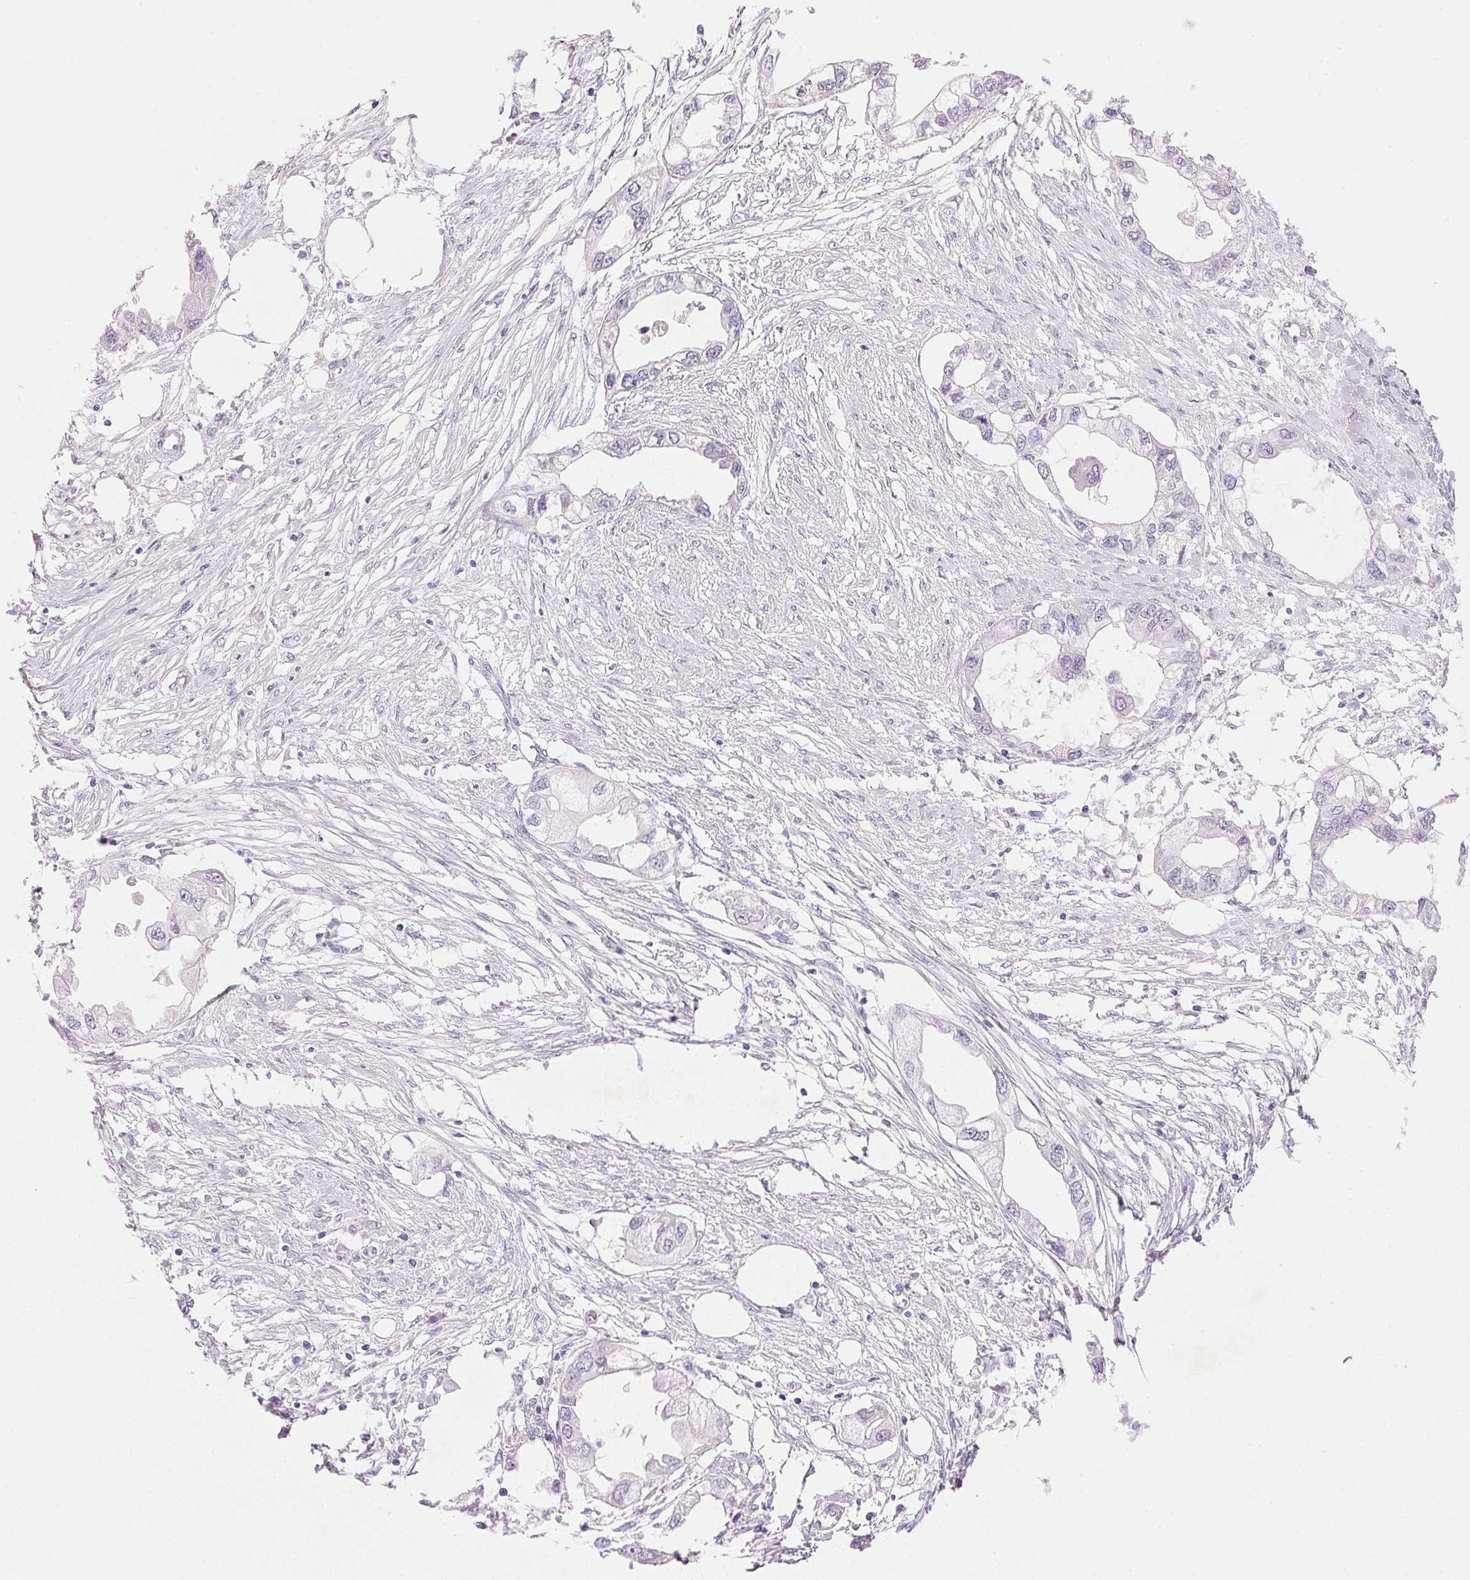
{"staining": {"intensity": "negative", "quantity": "none", "location": "none"}, "tissue": "endometrial cancer", "cell_type": "Tumor cells", "image_type": "cancer", "snomed": [{"axis": "morphology", "description": "Adenocarcinoma, NOS"}, {"axis": "morphology", "description": "Adenocarcinoma, metastatic, NOS"}, {"axis": "topography", "description": "Adipose tissue"}, {"axis": "topography", "description": "Endometrium"}], "caption": "DAB immunohistochemical staining of human endometrial cancer displays no significant expression in tumor cells.", "gene": "CYP11B1", "patient": {"sex": "female", "age": 67}}